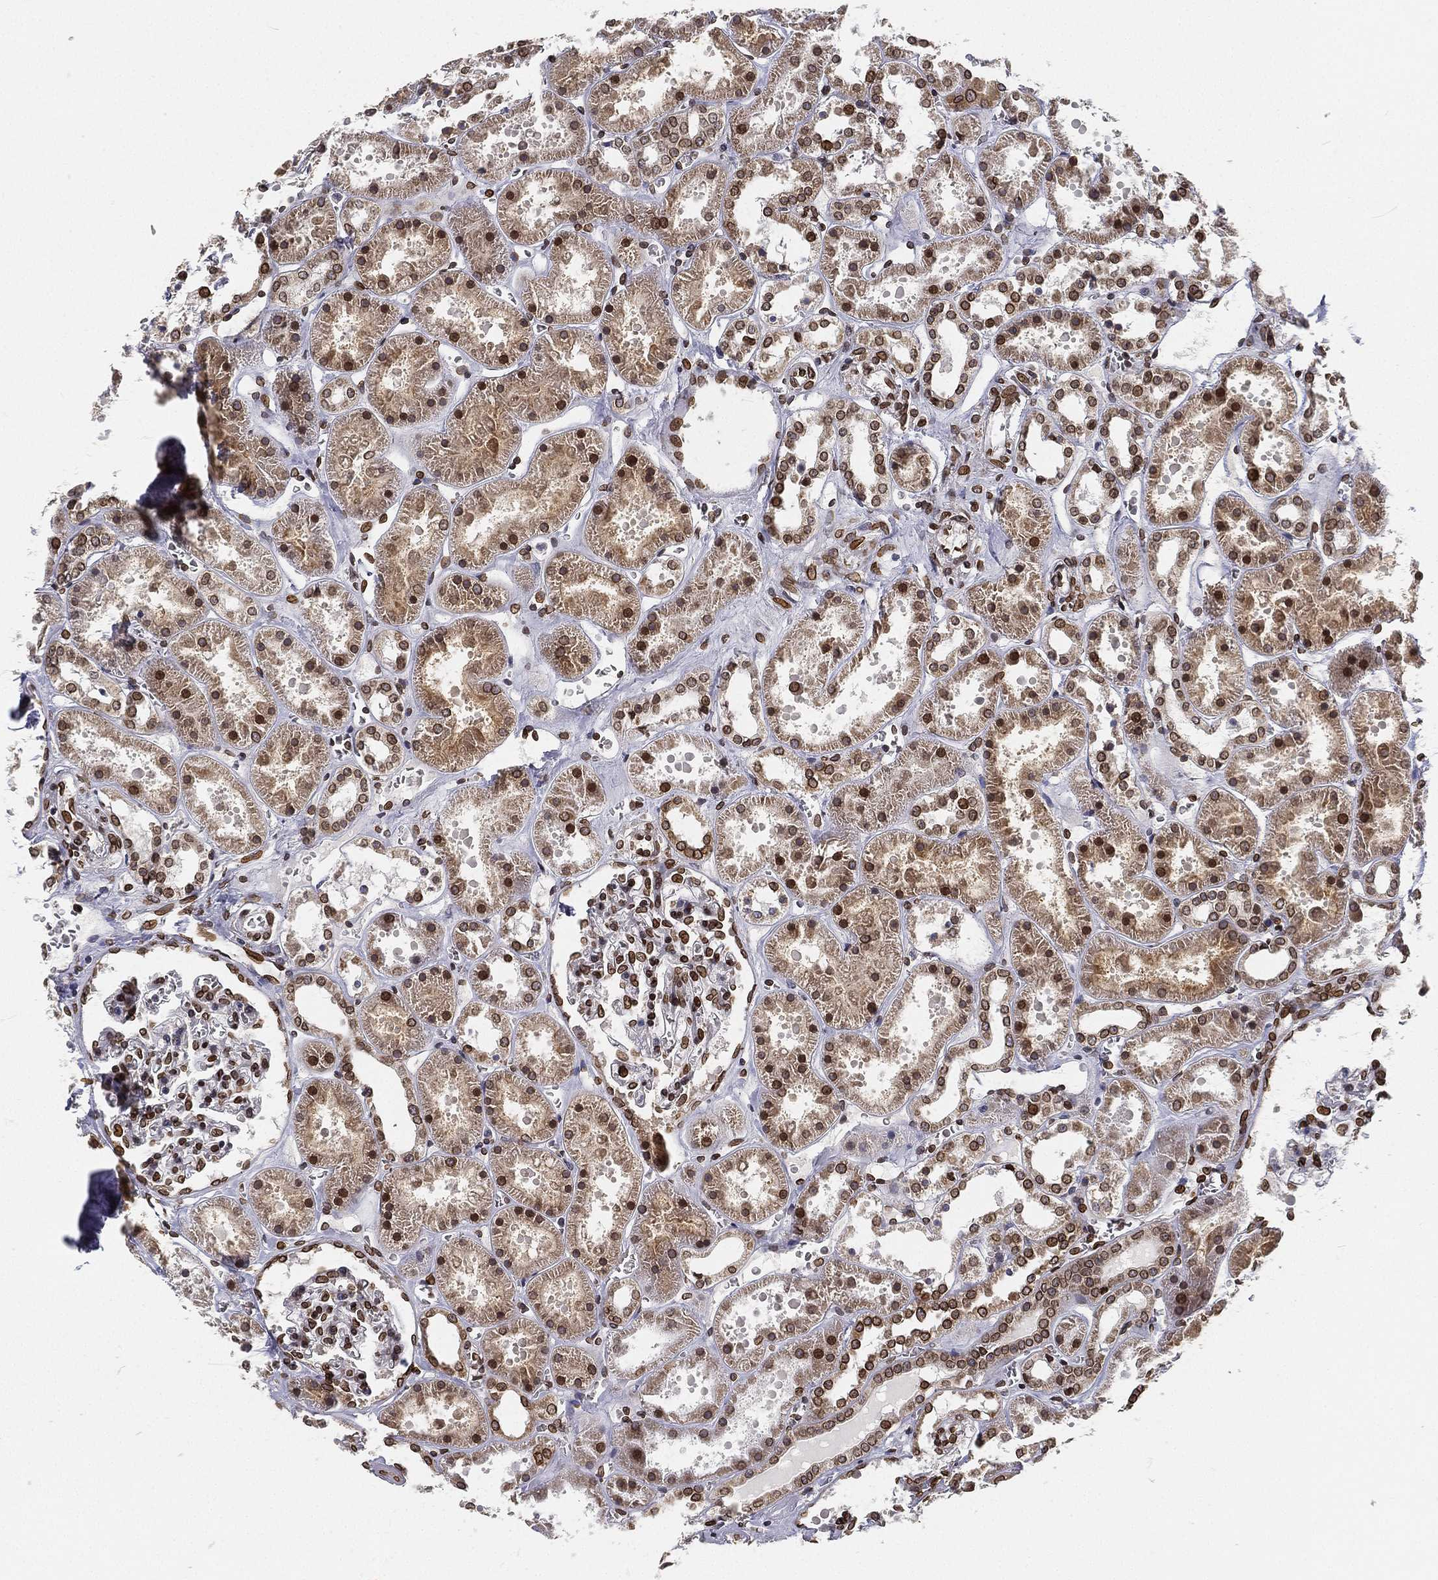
{"staining": {"intensity": "strong", "quantity": ">75%", "location": "nuclear"}, "tissue": "kidney", "cell_type": "Cells in glomeruli", "image_type": "normal", "snomed": [{"axis": "morphology", "description": "Normal tissue, NOS"}, {"axis": "topography", "description": "Kidney"}], "caption": "A brown stain highlights strong nuclear expression of a protein in cells in glomeruli of normal human kidney. (DAB (3,3'-diaminobenzidine) = brown stain, brightfield microscopy at high magnification).", "gene": "PALB2", "patient": {"sex": "female", "age": 41}}